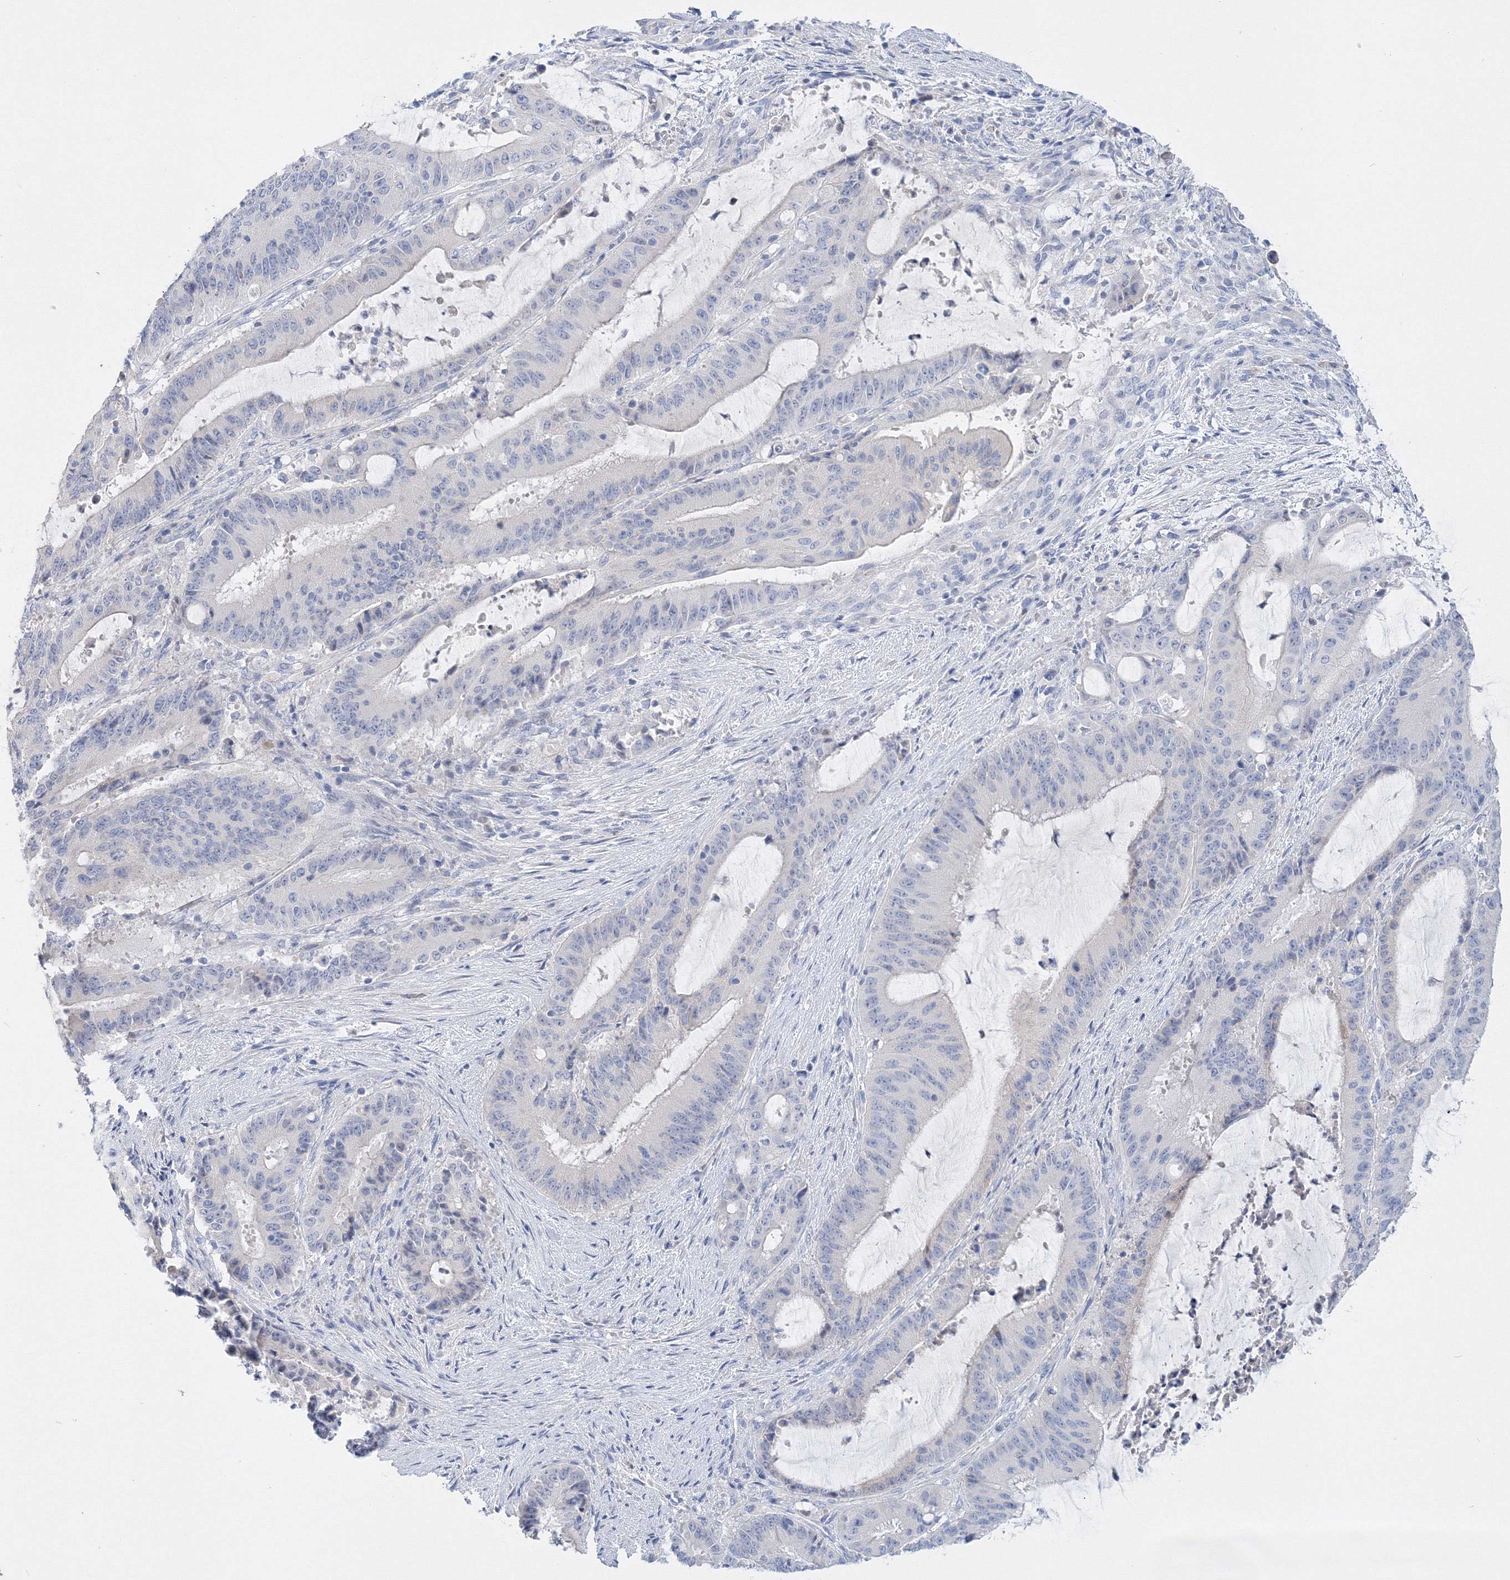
{"staining": {"intensity": "negative", "quantity": "none", "location": "none"}, "tissue": "liver cancer", "cell_type": "Tumor cells", "image_type": "cancer", "snomed": [{"axis": "morphology", "description": "Normal tissue, NOS"}, {"axis": "morphology", "description": "Cholangiocarcinoma"}, {"axis": "topography", "description": "Liver"}, {"axis": "topography", "description": "Peripheral nerve tissue"}], "caption": "A micrograph of human liver cancer is negative for staining in tumor cells. Nuclei are stained in blue.", "gene": "AASDH", "patient": {"sex": "female", "age": 73}}